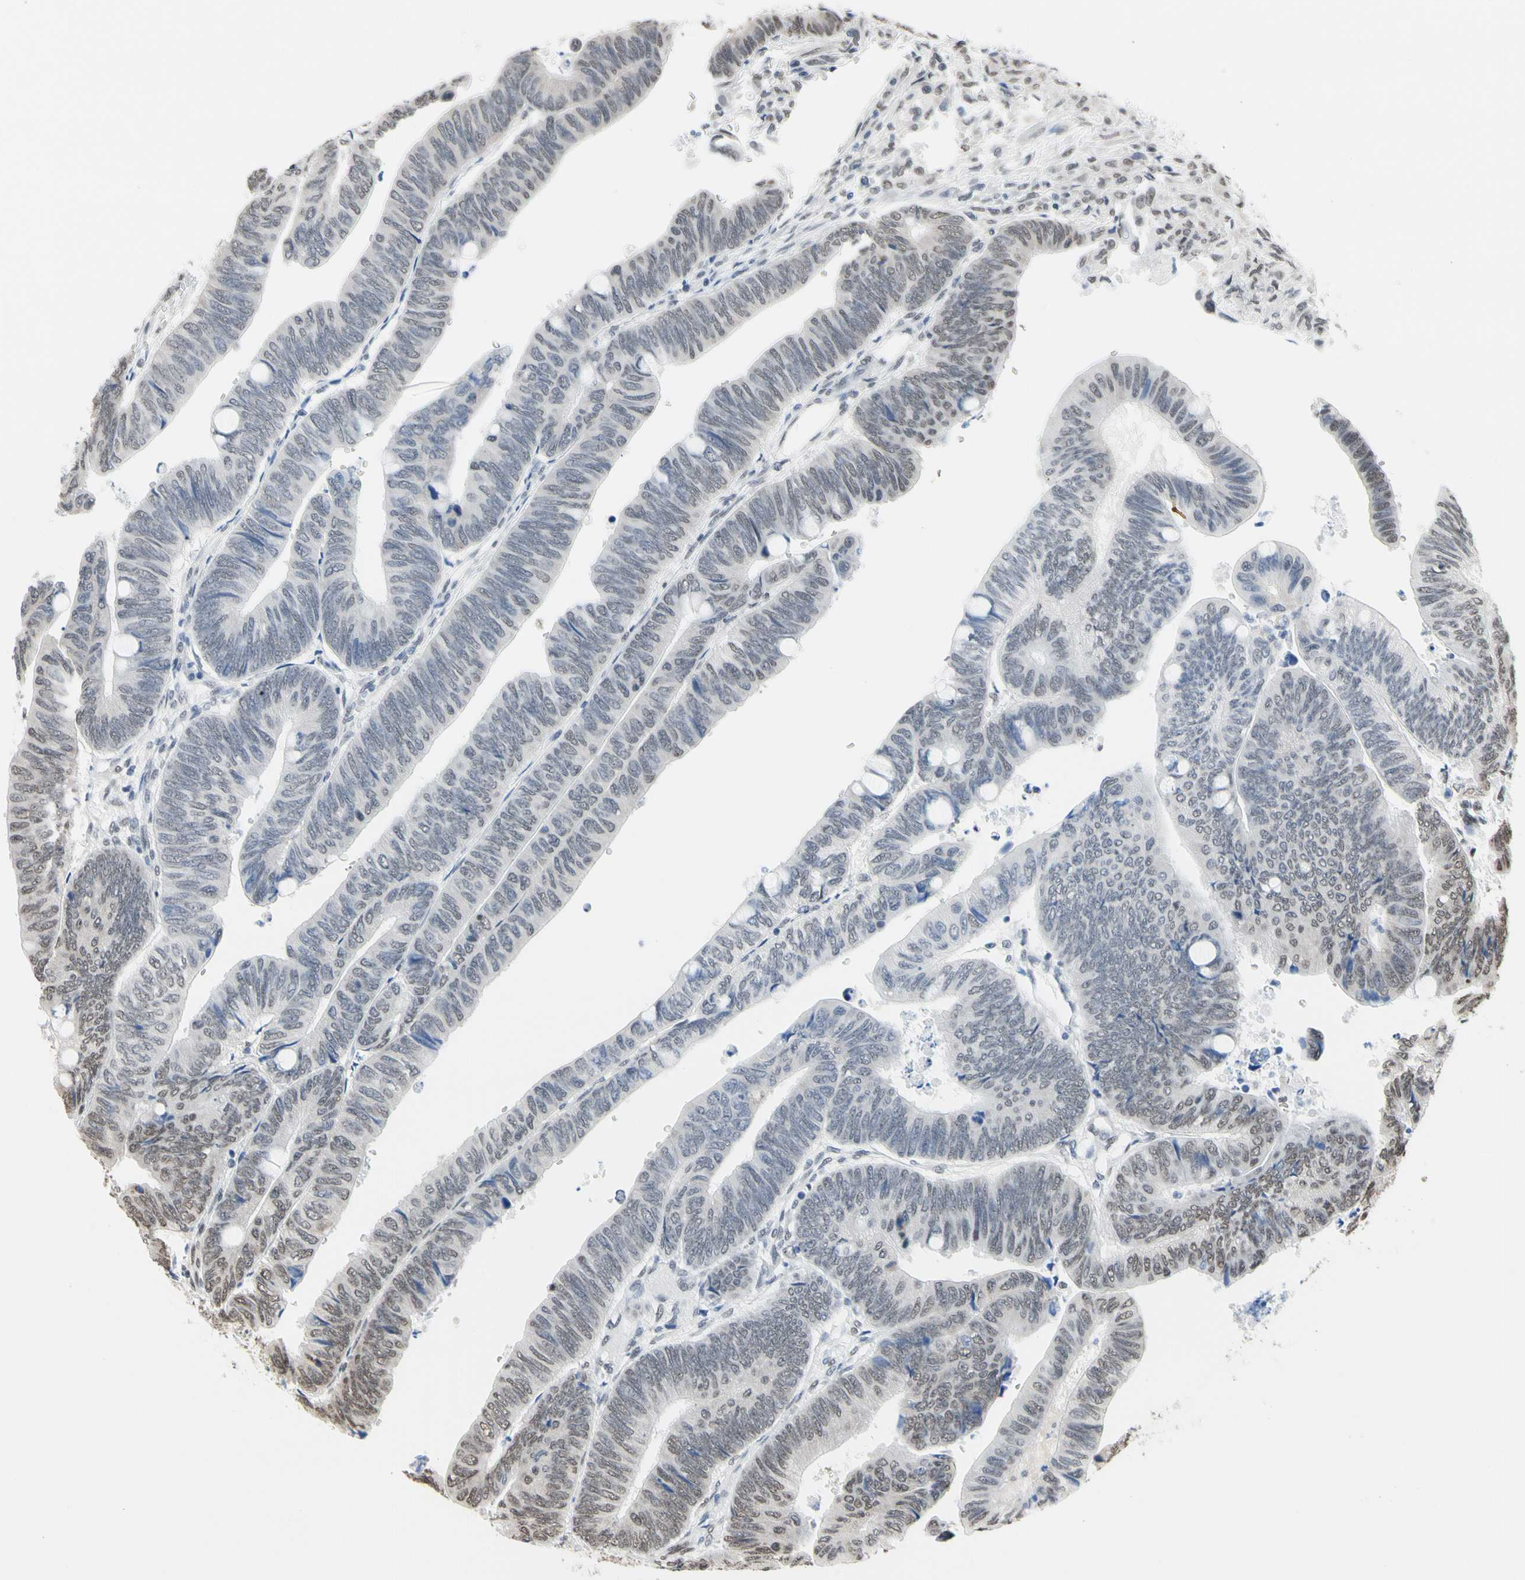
{"staining": {"intensity": "weak", "quantity": "<25%", "location": "nuclear"}, "tissue": "colorectal cancer", "cell_type": "Tumor cells", "image_type": "cancer", "snomed": [{"axis": "morphology", "description": "Normal tissue, NOS"}, {"axis": "morphology", "description": "Adenocarcinoma, NOS"}, {"axis": "topography", "description": "Rectum"}, {"axis": "topography", "description": "Peripheral nerve tissue"}], "caption": "DAB immunohistochemical staining of human adenocarcinoma (colorectal) shows no significant expression in tumor cells. (Stains: DAB (3,3'-diaminobenzidine) immunohistochemistry (IHC) with hematoxylin counter stain, Microscopy: brightfield microscopy at high magnification).", "gene": "HNRNPK", "patient": {"sex": "male", "age": 92}}